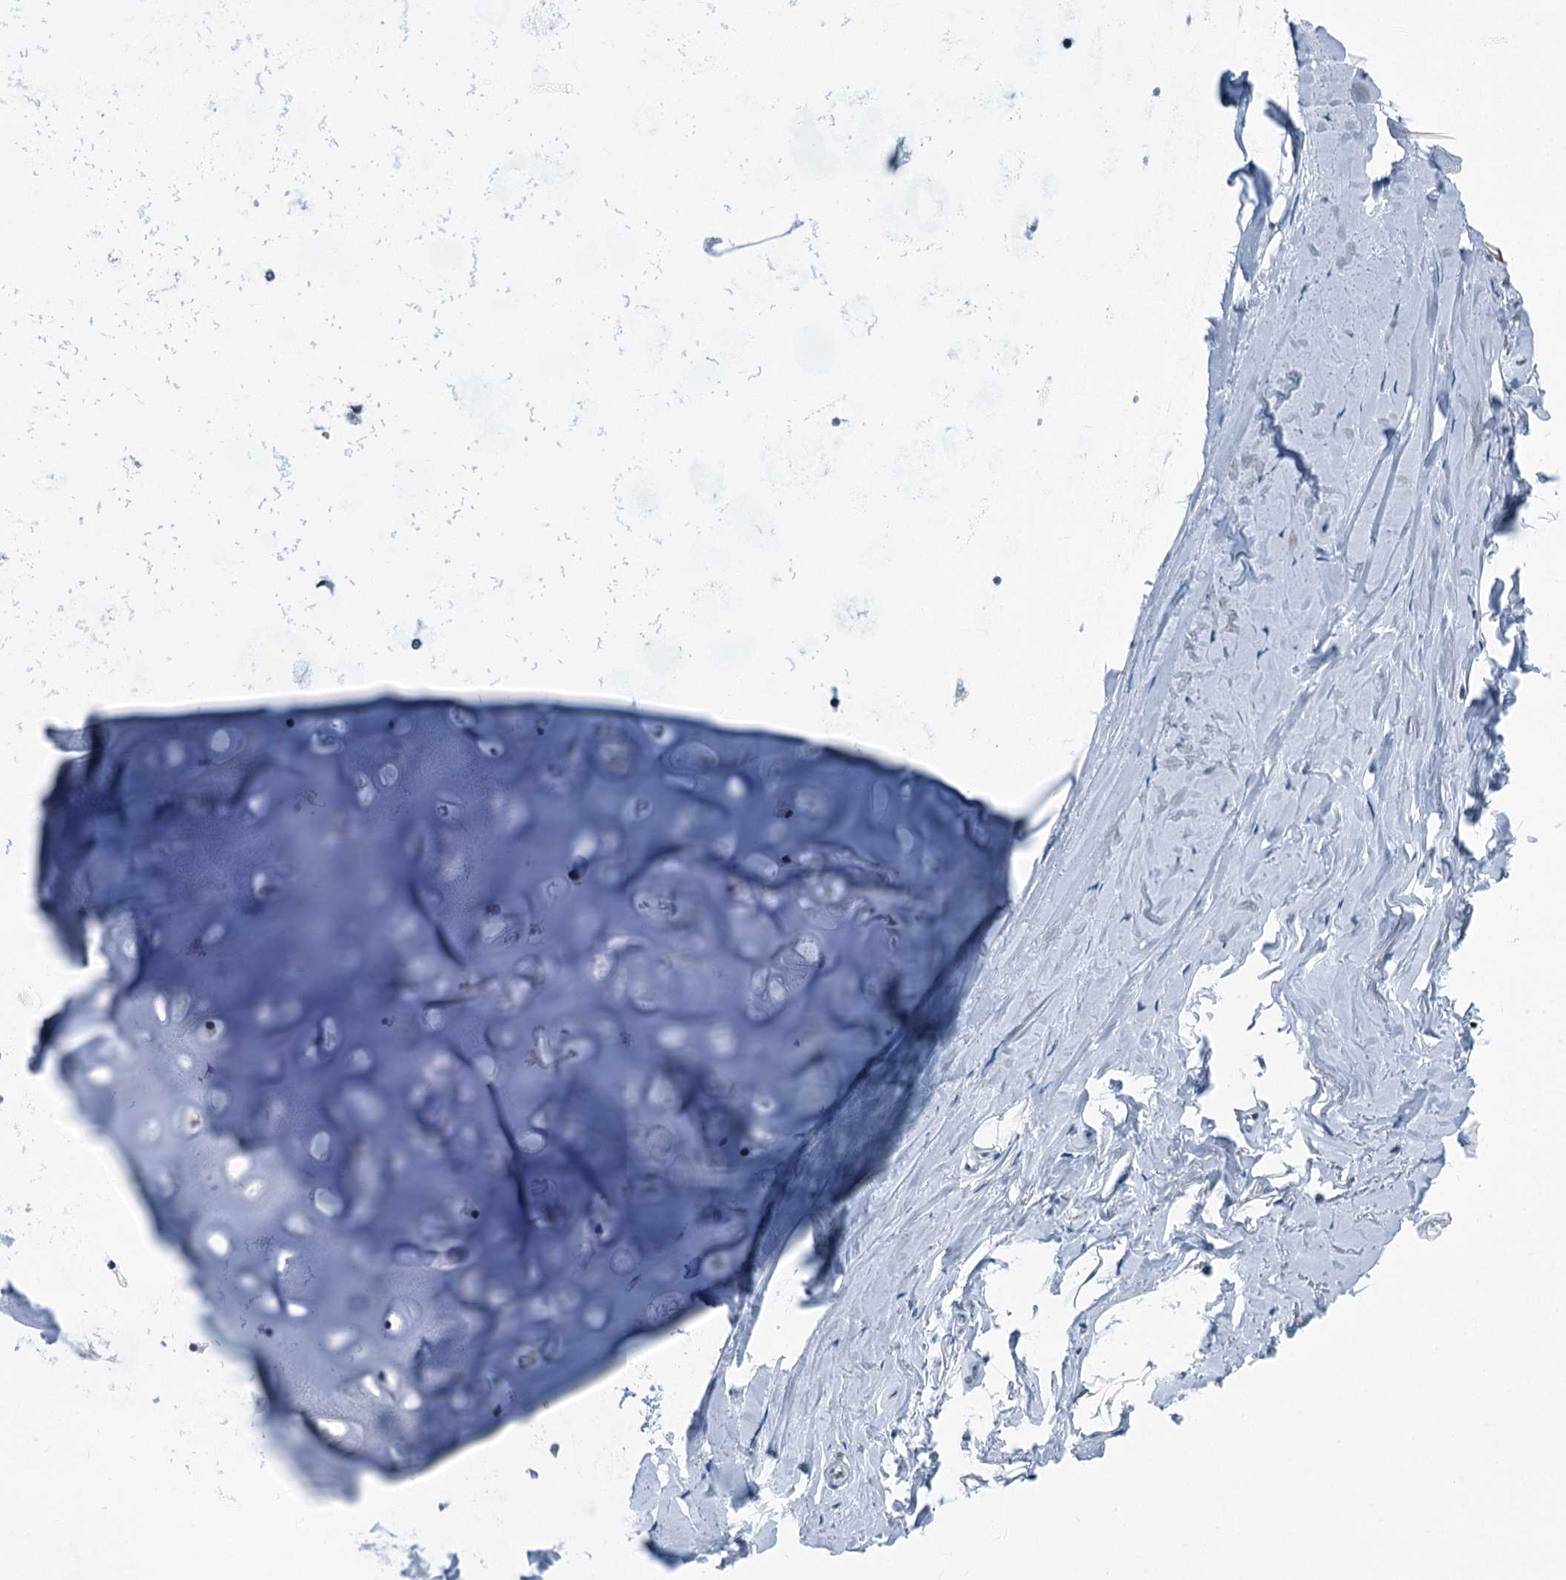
{"staining": {"intensity": "negative", "quantity": "none", "location": "none"}, "tissue": "adipose tissue", "cell_type": "Adipocytes", "image_type": "normal", "snomed": [{"axis": "morphology", "description": "Normal tissue, NOS"}, {"axis": "topography", "description": "Lymph node"}, {"axis": "topography", "description": "Bronchus"}], "caption": "High power microscopy histopathology image of an IHC photomicrograph of benign adipose tissue, revealing no significant staining in adipocytes. (Brightfield microscopy of DAB IHC at high magnification).", "gene": "TRPT1", "patient": {"sex": "male", "age": 63}}